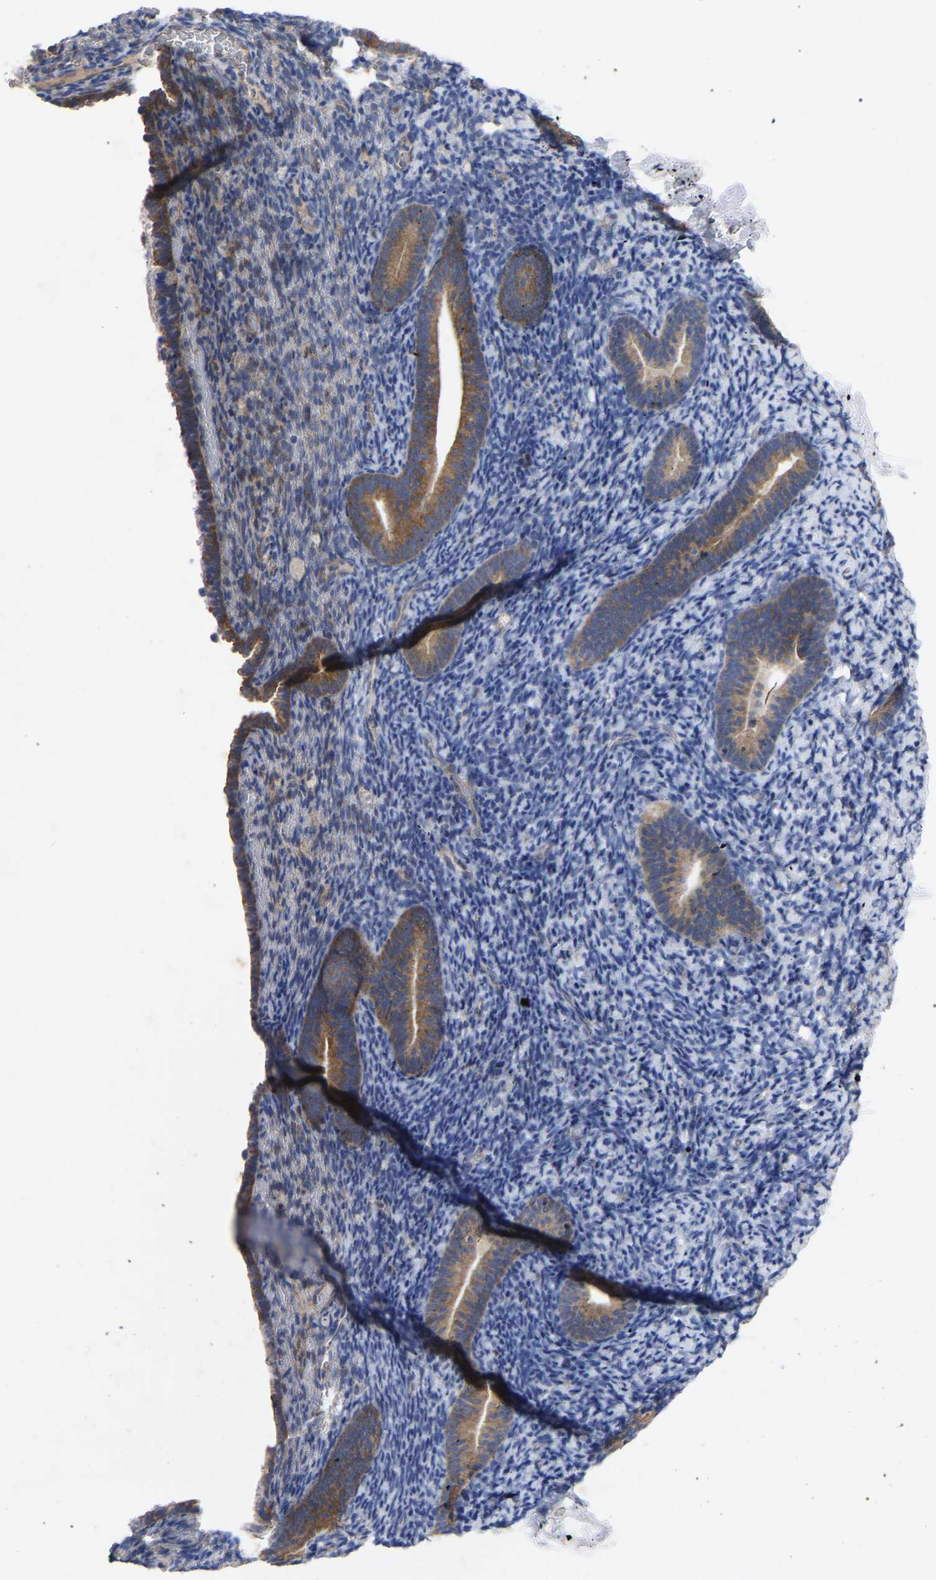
{"staining": {"intensity": "weak", "quantity": "<25%", "location": "cytoplasmic/membranous"}, "tissue": "endometrium", "cell_type": "Cells in endometrial stroma", "image_type": "normal", "snomed": [{"axis": "morphology", "description": "Normal tissue, NOS"}, {"axis": "topography", "description": "Endometrium"}], "caption": "High magnification brightfield microscopy of normal endometrium stained with DAB (3,3'-diaminobenzidine) (brown) and counterstained with hematoxylin (blue): cells in endometrial stroma show no significant staining. (DAB (3,3'-diaminobenzidine) immunohistochemistry, high magnification).", "gene": "TCP1", "patient": {"sex": "female", "age": 51}}